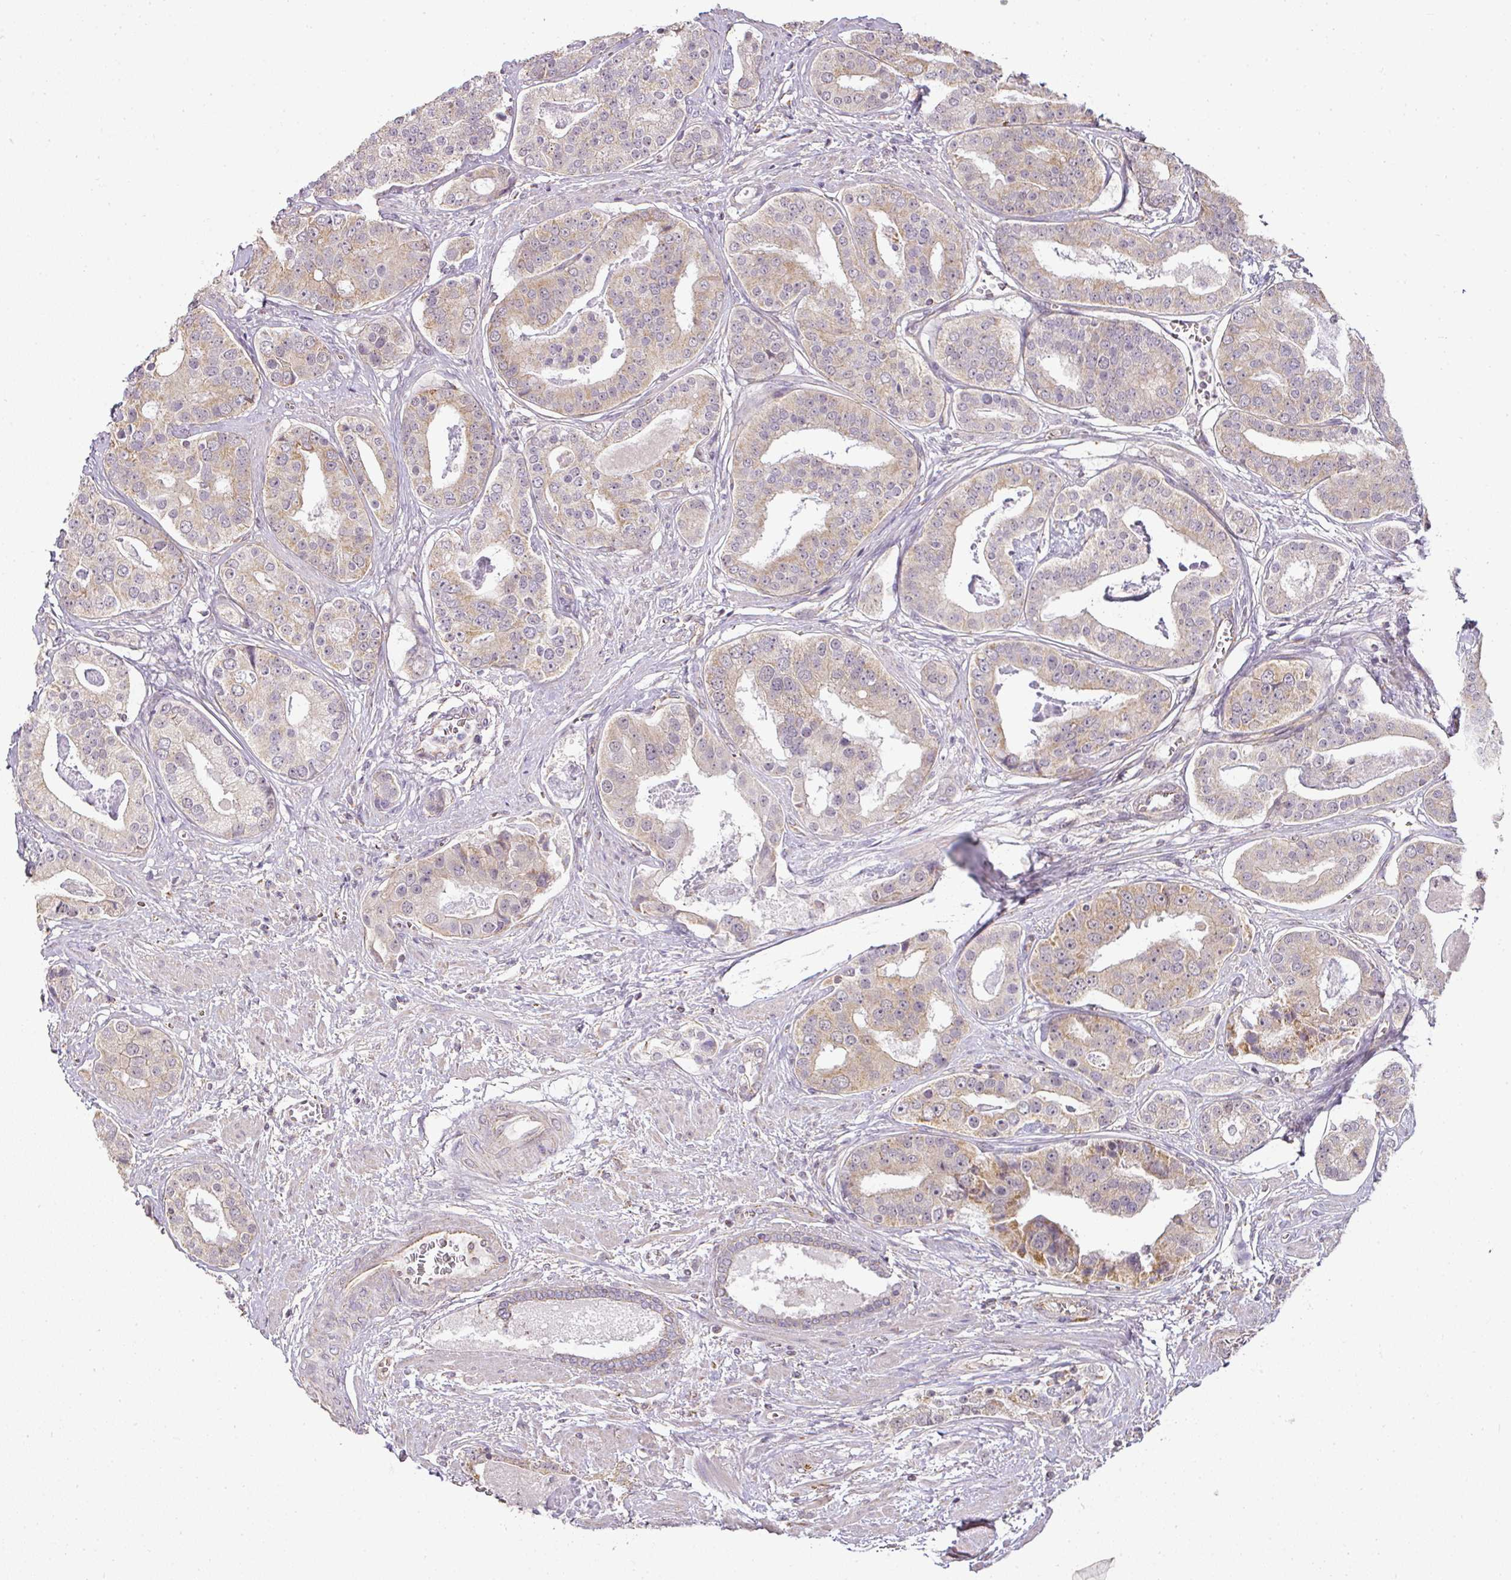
{"staining": {"intensity": "weak", "quantity": "25%-75%", "location": "cytoplasmic/membranous"}, "tissue": "prostate cancer", "cell_type": "Tumor cells", "image_type": "cancer", "snomed": [{"axis": "morphology", "description": "Adenocarcinoma, High grade"}, {"axis": "topography", "description": "Prostate"}], "caption": "Tumor cells exhibit weak cytoplasmic/membranous expression in approximately 25%-75% of cells in high-grade adenocarcinoma (prostate).", "gene": "MYOM2", "patient": {"sex": "male", "age": 71}}